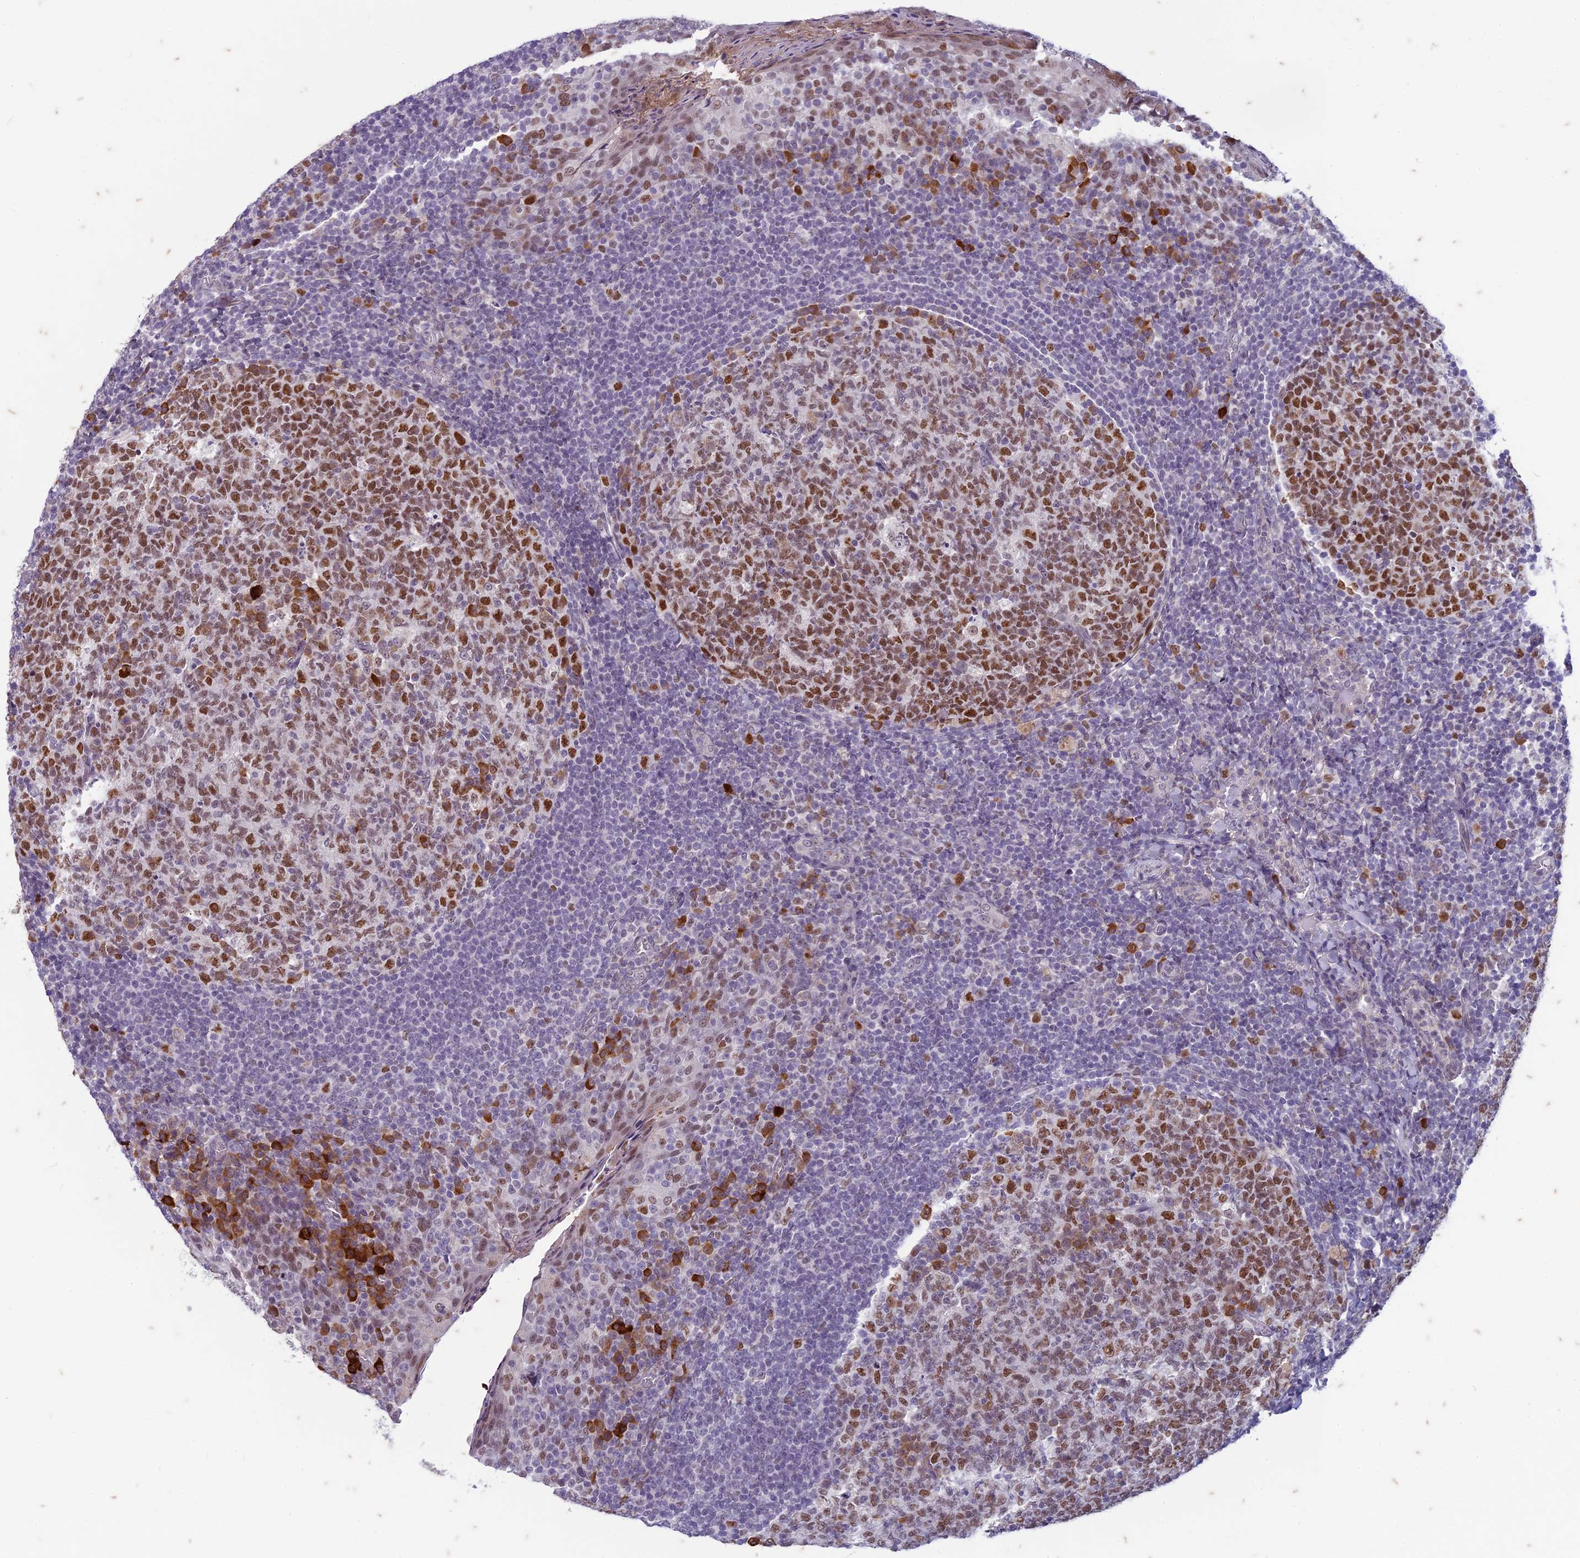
{"staining": {"intensity": "strong", "quantity": "25%-75%", "location": "nuclear"}, "tissue": "tonsil", "cell_type": "Germinal center cells", "image_type": "normal", "snomed": [{"axis": "morphology", "description": "Normal tissue, NOS"}, {"axis": "topography", "description": "Tonsil"}], "caption": "Germinal center cells show high levels of strong nuclear expression in approximately 25%-75% of cells in benign human tonsil.", "gene": "PABPN1L", "patient": {"sex": "female", "age": 19}}